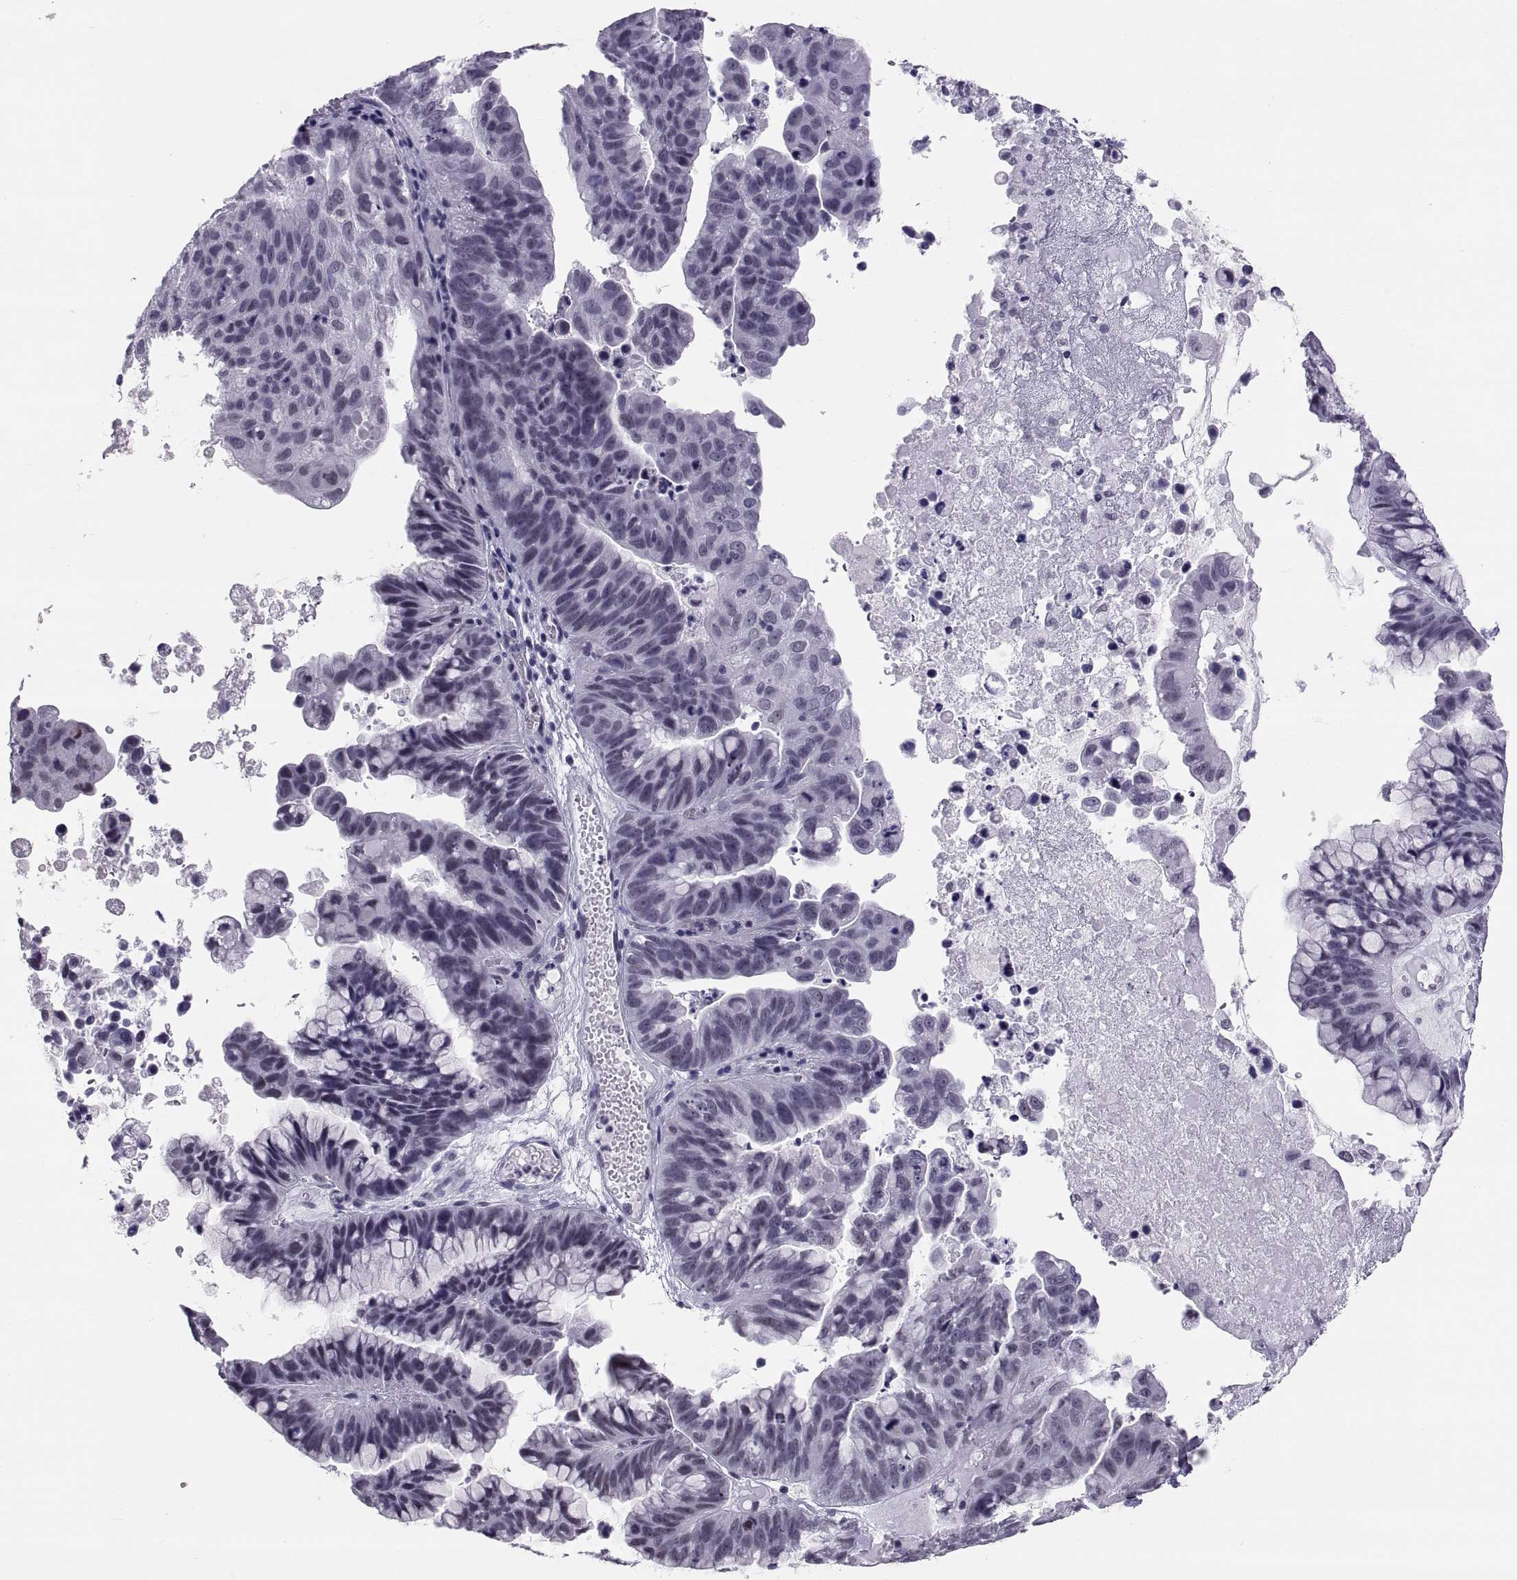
{"staining": {"intensity": "negative", "quantity": "none", "location": "none"}, "tissue": "ovarian cancer", "cell_type": "Tumor cells", "image_type": "cancer", "snomed": [{"axis": "morphology", "description": "Cystadenocarcinoma, mucinous, NOS"}, {"axis": "topography", "description": "Ovary"}], "caption": "The photomicrograph reveals no staining of tumor cells in ovarian mucinous cystadenocarcinoma.", "gene": "NEUROD6", "patient": {"sex": "female", "age": 76}}